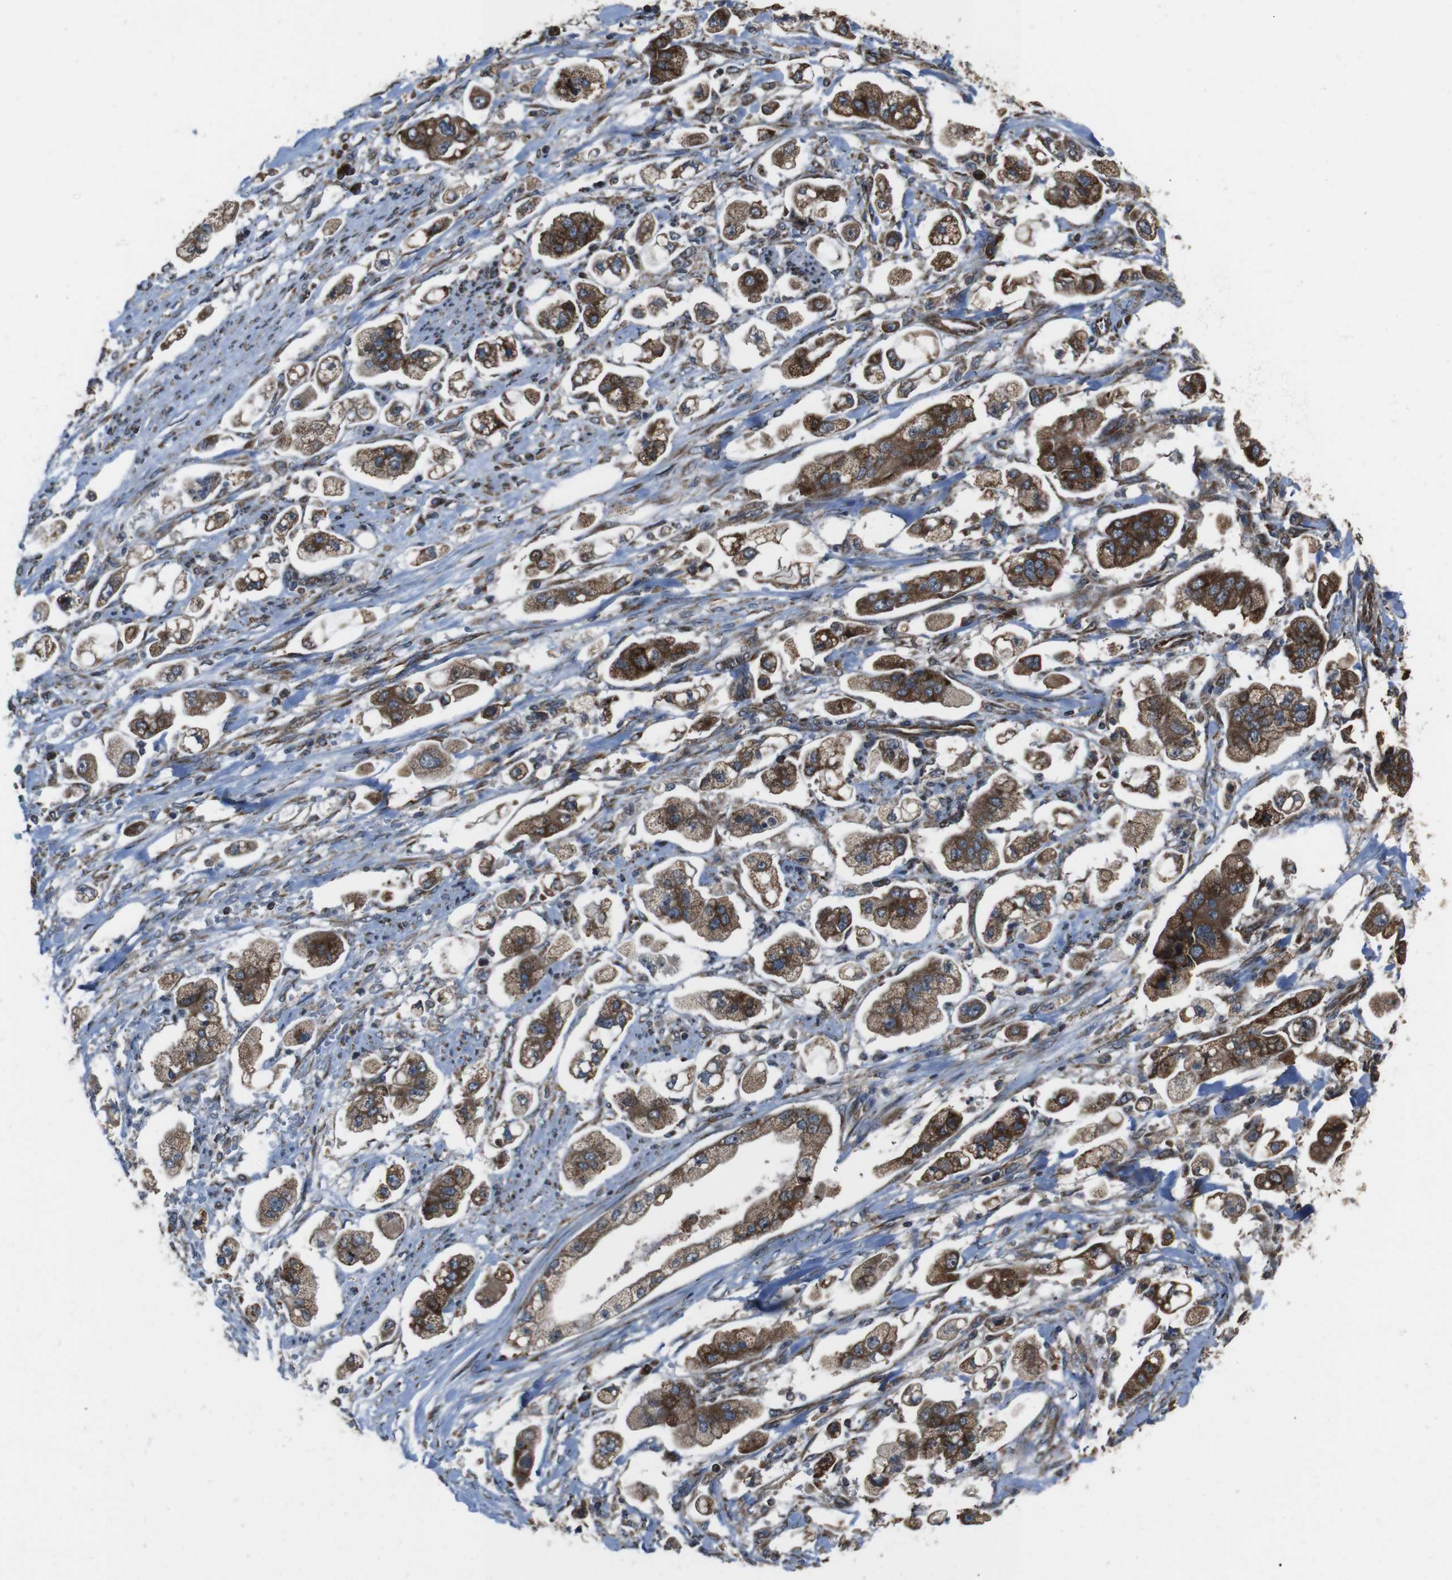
{"staining": {"intensity": "moderate", "quantity": ">75%", "location": "cytoplasmic/membranous"}, "tissue": "stomach cancer", "cell_type": "Tumor cells", "image_type": "cancer", "snomed": [{"axis": "morphology", "description": "Adenocarcinoma, NOS"}, {"axis": "topography", "description": "Stomach"}], "caption": "Protein positivity by immunohistochemistry (IHC) displays moderate cytoplasmic/membranous positivity in about >75% of tumor cells in stomach adenocarcinoma.", "gene": "GIMAP8", "patient": {"sex": "male", "age": 62}}